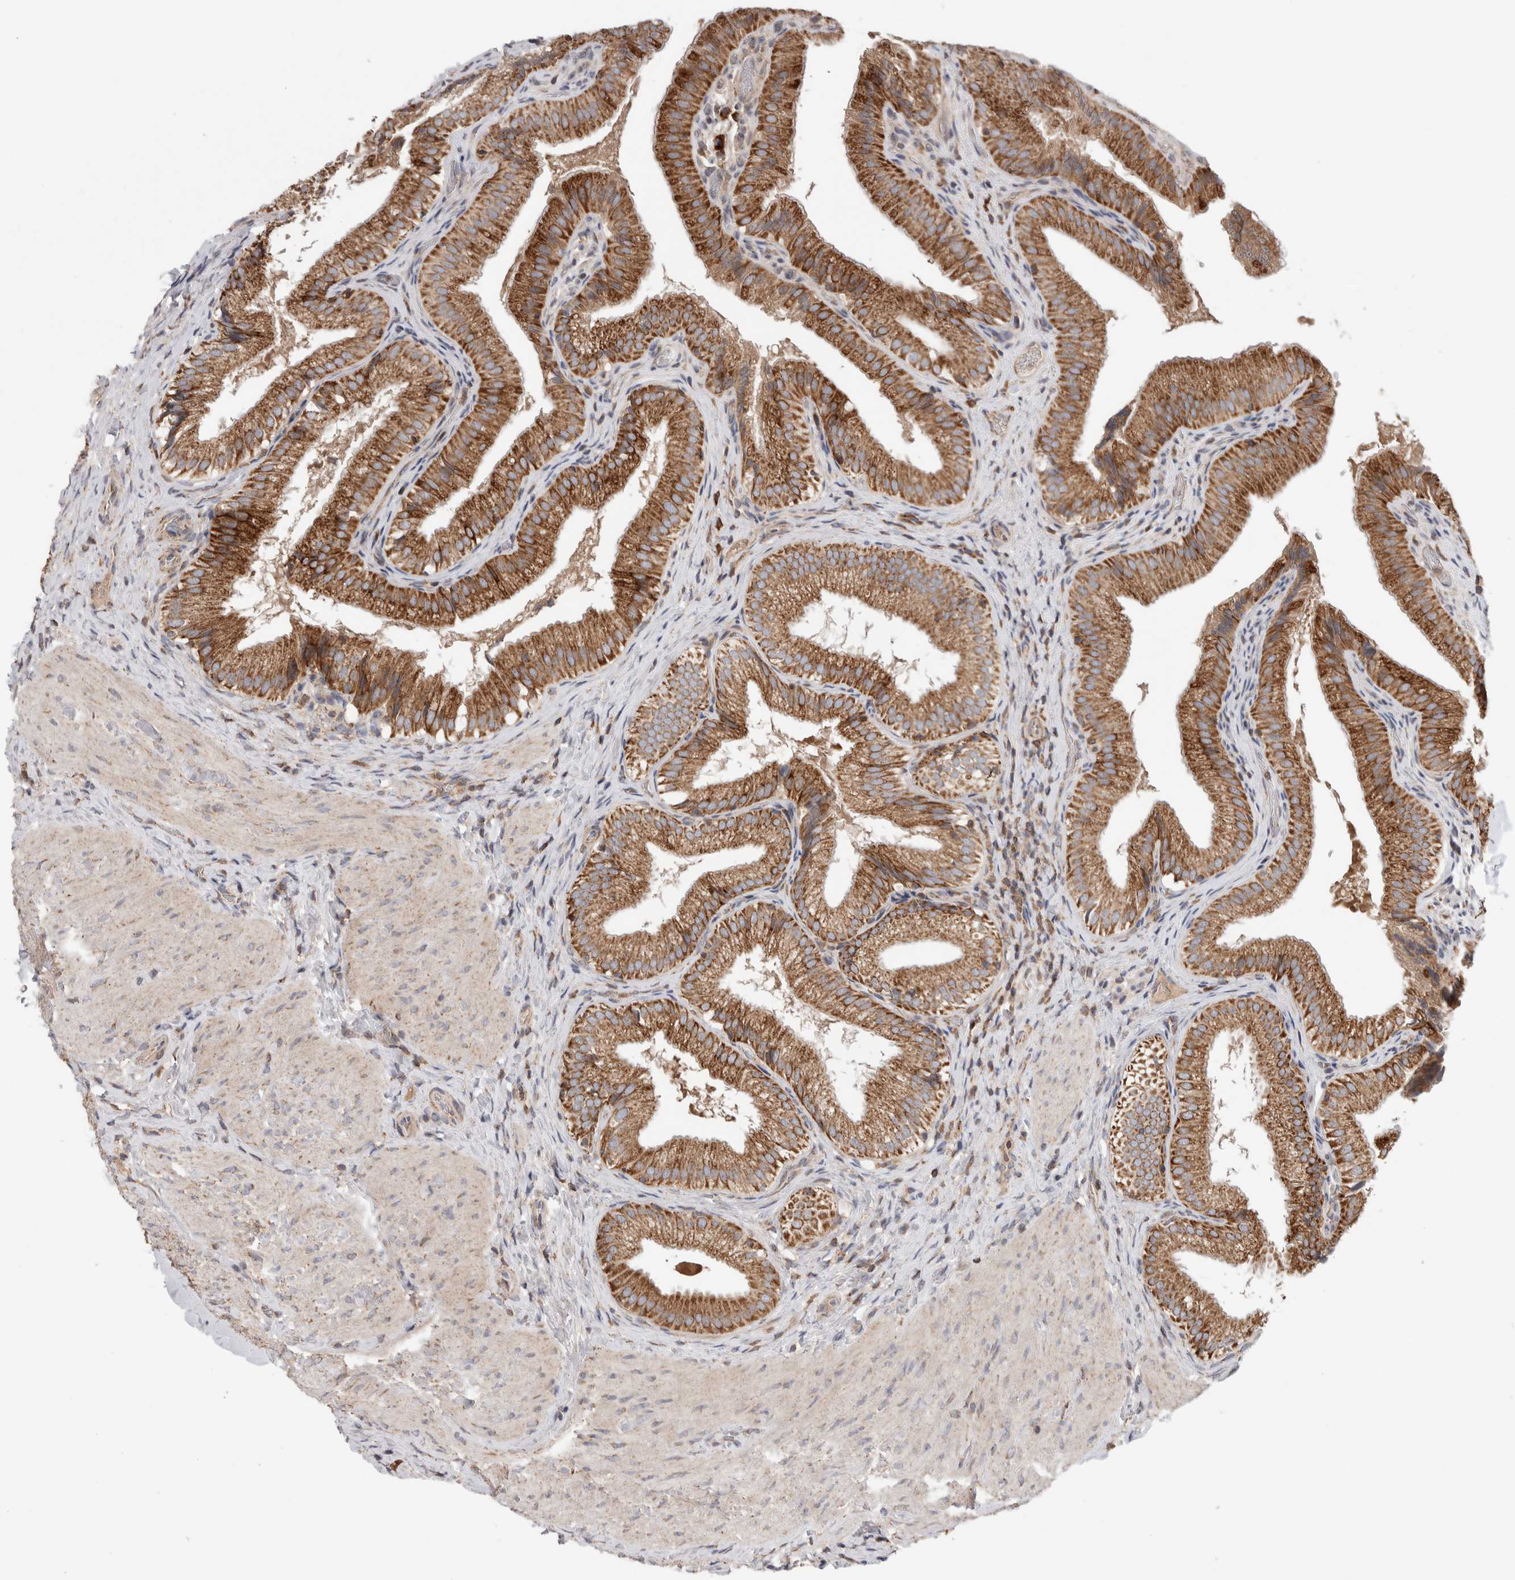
{"staining": {"intensity": "strong", "quantity": ">75%", "location": "cytoplasmic/membranous"}, "tissue": "gallbladder", "cell_type": "Glandular cells", "image_type": "normal", "snomed": [{"axis": "morphology", "description": "Normal tissue, NOS"}, {"axis": "topography", "description": "Gallbladder"}], "caption": "IHC image of unremarkable human gallbladder stained for a protein (brown), which exhibits high levels of strong cytoplasmic/membranous staining in approximately >75% of glandular cells.", "gene": "KIF21B", "patient": {"sex": "female", "age": 30}}